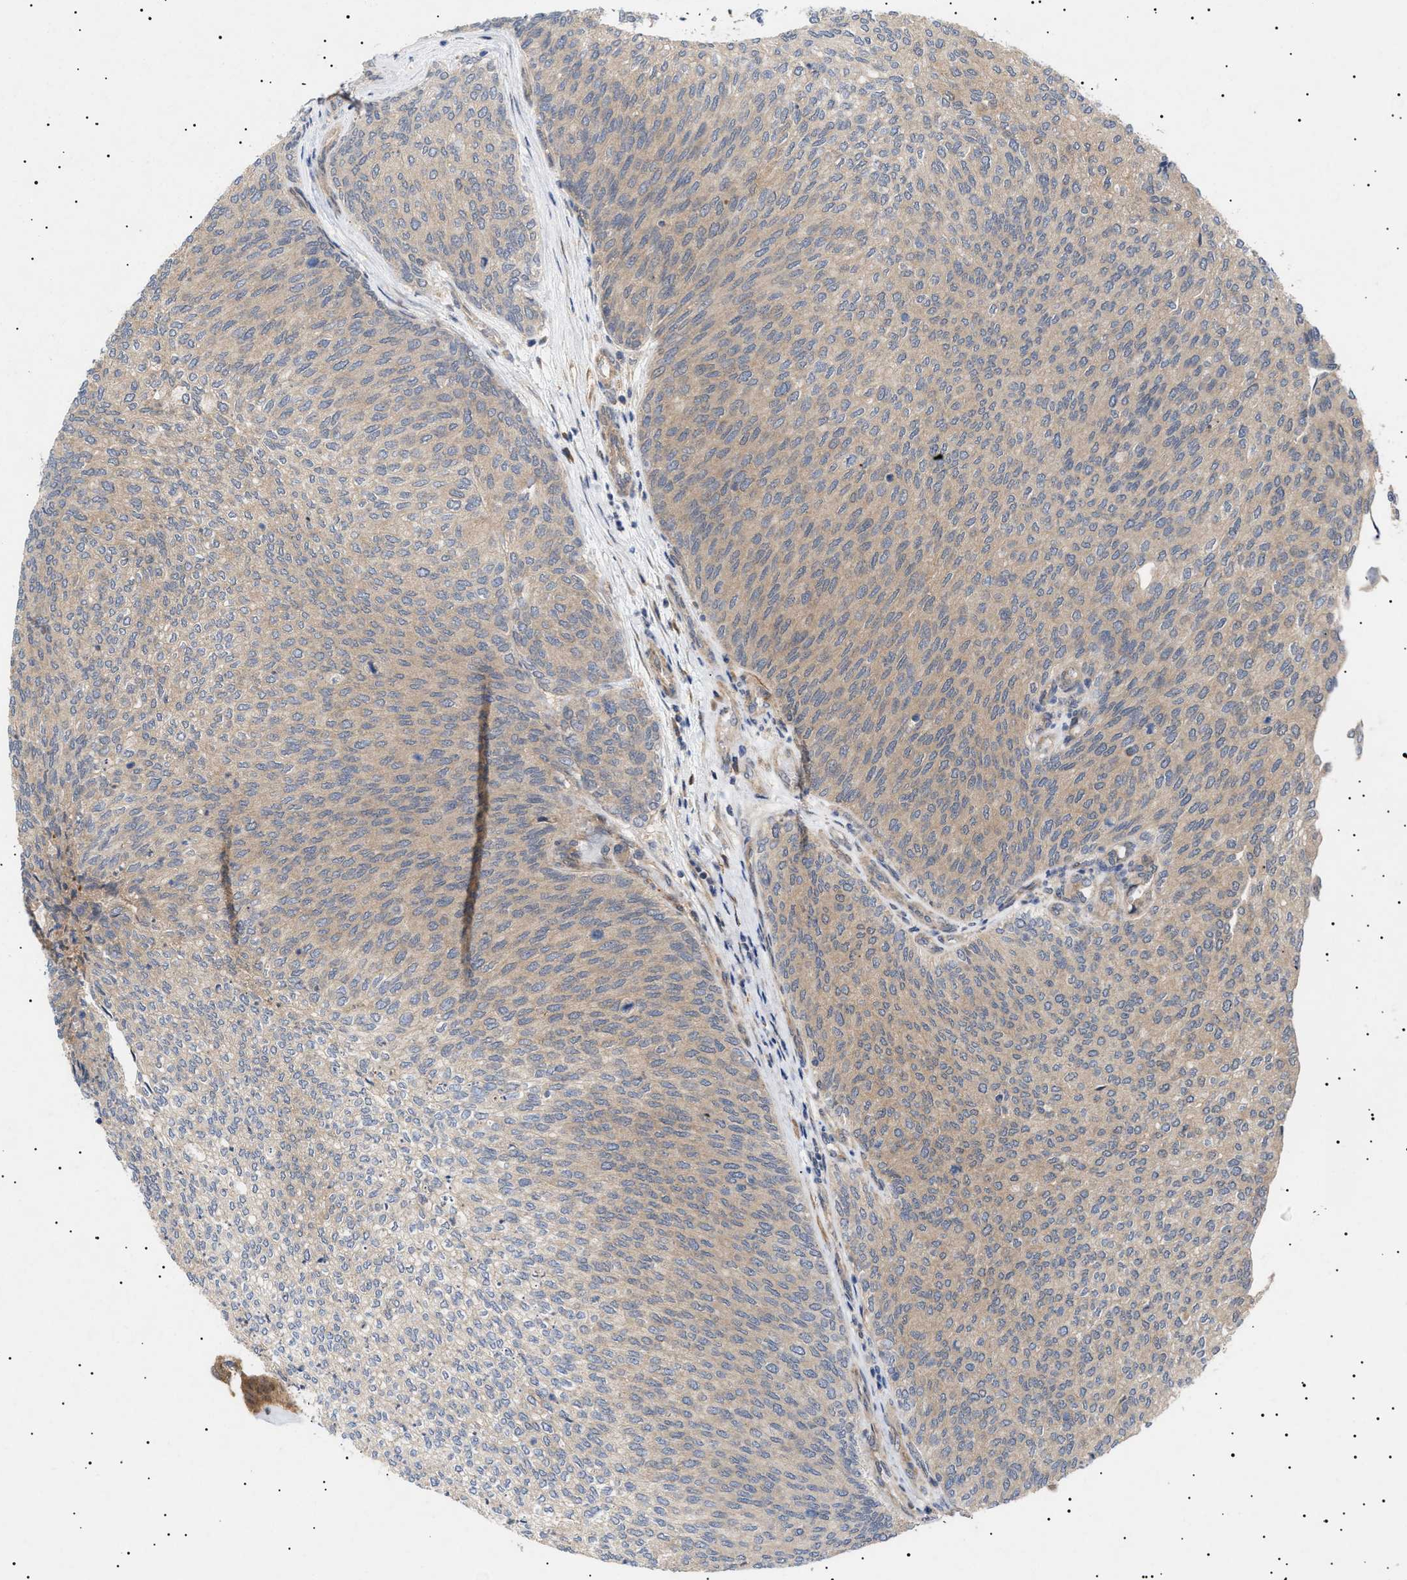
{"staining": {"intensity": "weak", "quantity": ">75%", "location": "cytoplasmic/membranous"}, "tissue": "urothelial cancer", "cell_type": "Tumor cells", "image_type": "cancer", "snomed": [{"axis": "morphology", "description": "Urothelial carcinoma, Low grade"}, {"axis": "topography", "description": "Urinary bladder"}], "caption": "Approximately >75% of tumor cells in human urothelial cancer reveal weak cytoplasmic/membranous protein staining as visualized by brown immunohistochemical staining.", "gene": "NPLOC4", "patient": {"sex": "female", "age": 79}}